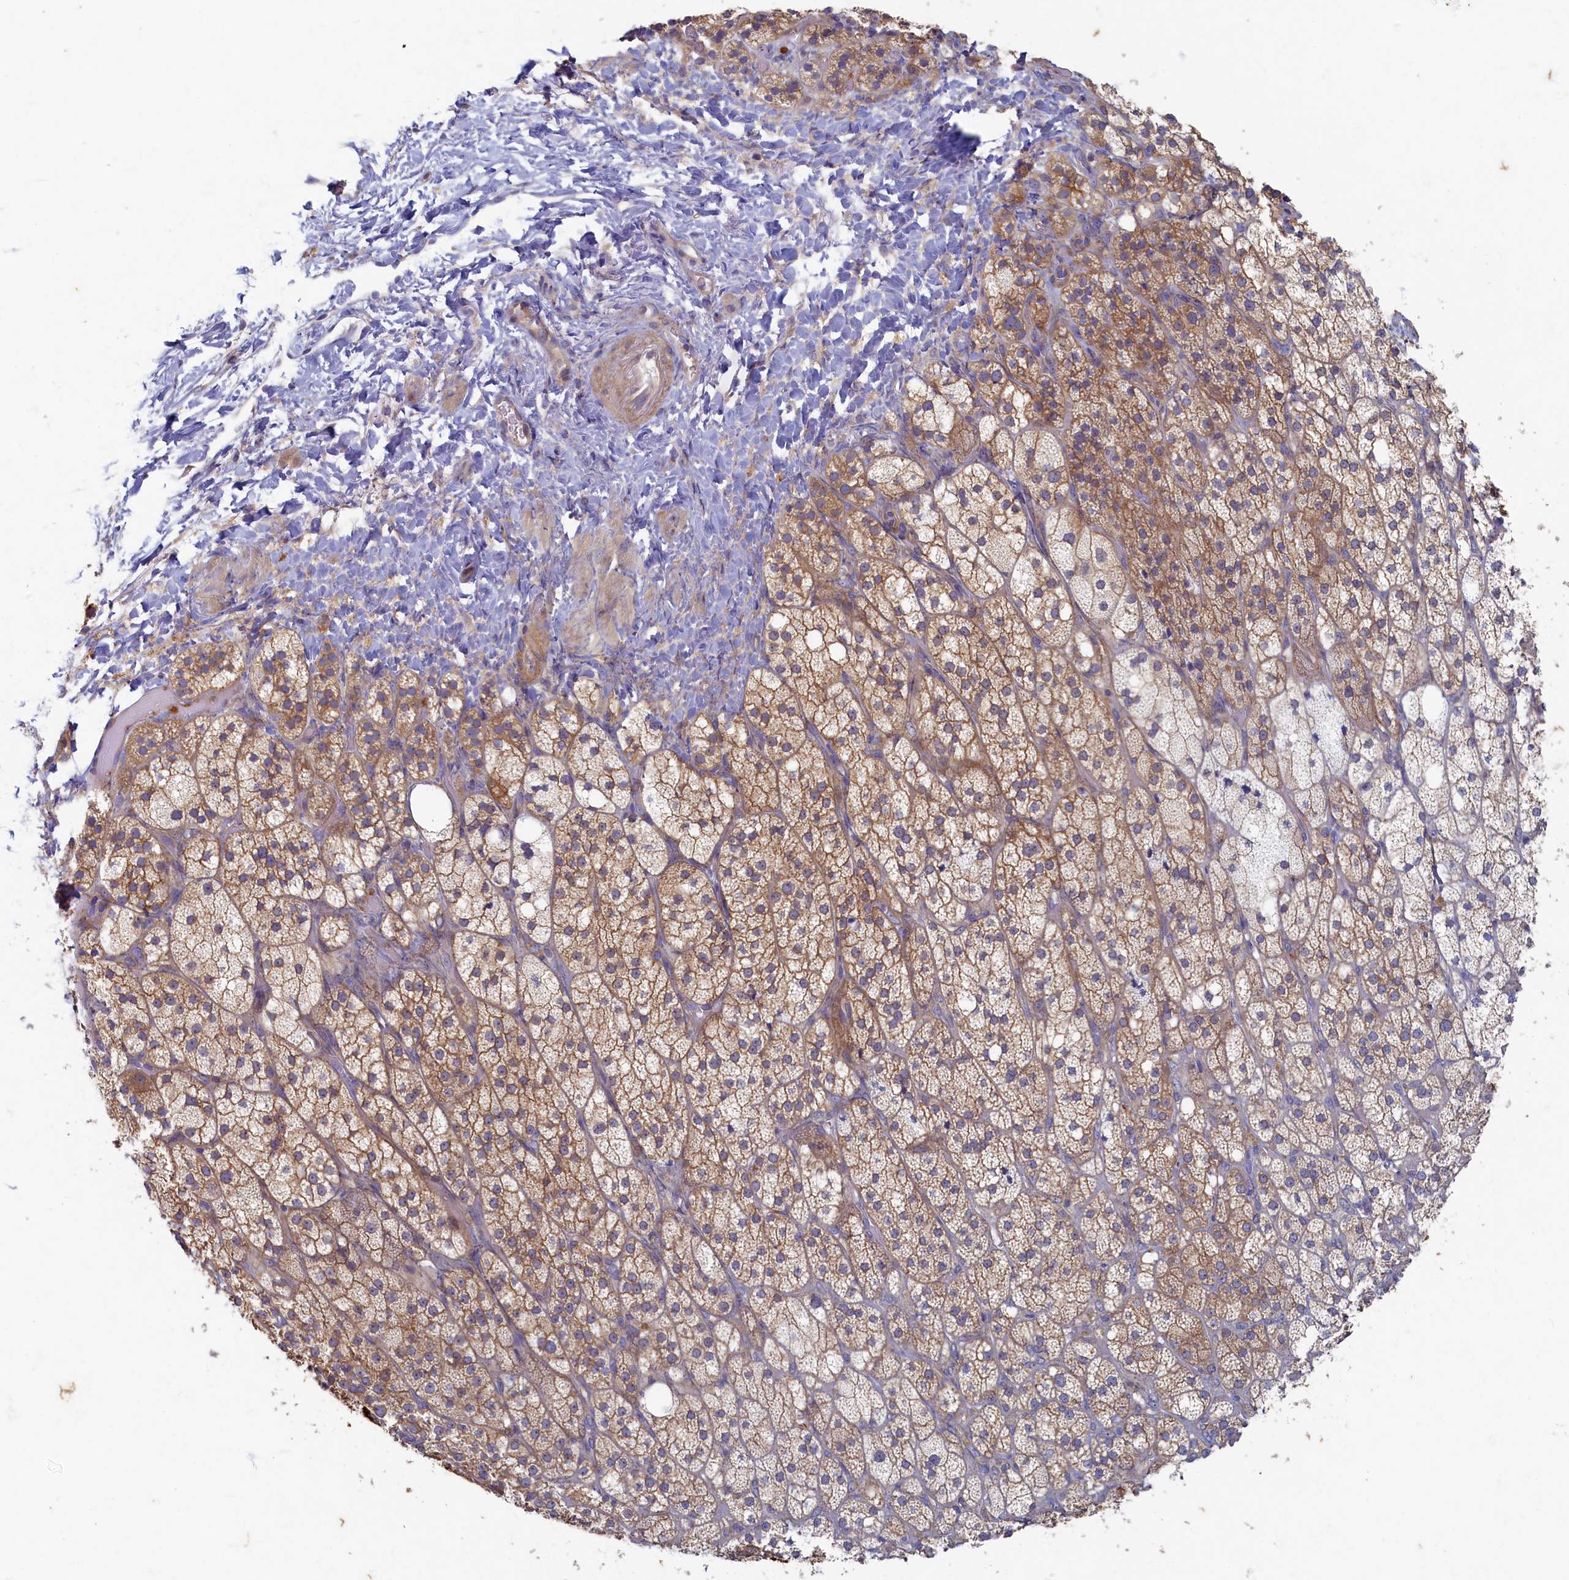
{"staining": {"intensity": "moderate", "quantity": "25%-75%", "location": "cytoplasmic/membranous"}, "tissue": "adrenal gland", "cell_type": "Glandular cells", "image_type": "normal", "snomed": [{"axis": "morphology", "description": "Normal tissue, NOS"}, {"axis": "topography", "description": "Adrenal gland"}], "caption": "Protein positivity by immunohistochemistry reveals moderate cytoplasmic/membranous positivity in about 25%-75% of glandular cells in normal adrenal gland. Immunohistochemistry stains the protein in brown and the nuclei are stained blue.", "gene": "WDR59", "patient": {"sex": "male", "age": 61}}